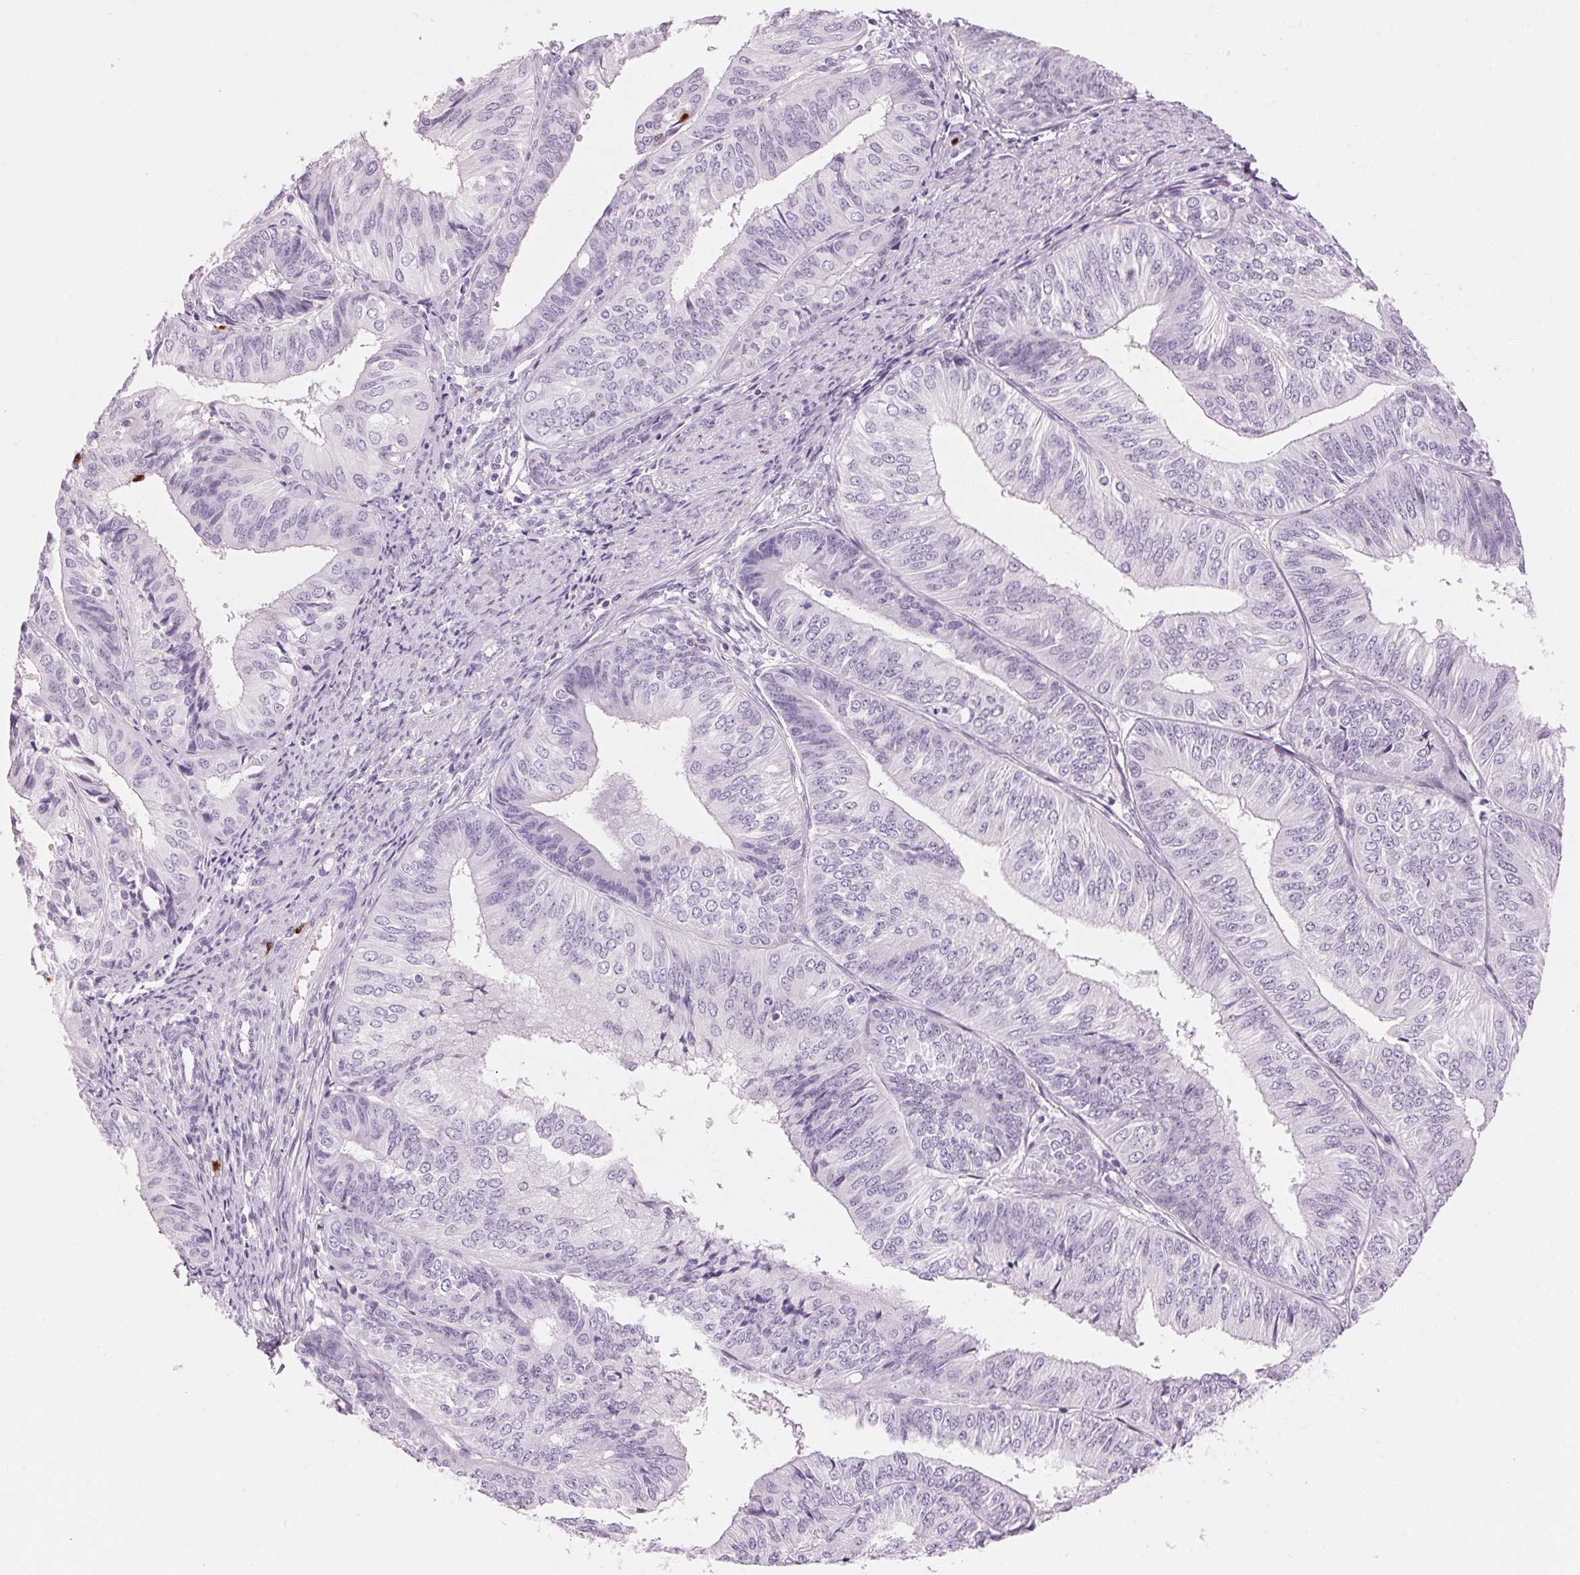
{"staining": {"intensity": "negative", "quantity": "none", "location": "none"}, "tissue": "endometrial cancer", "cell_type": "Tumor cells", "image_type": "cancer", "snomed": [{"axis": "morphology", "description": "Adenocarcinoma, NOS"}, {"axis": "topography", "description": "Endometrium"}], "caption": "A micrograph of human endometrial cancer (adenocarcinoma) is negative for staining in tumor cells.", "gene": "KLK7", "patient": {"sex": "female", "age": 58}}